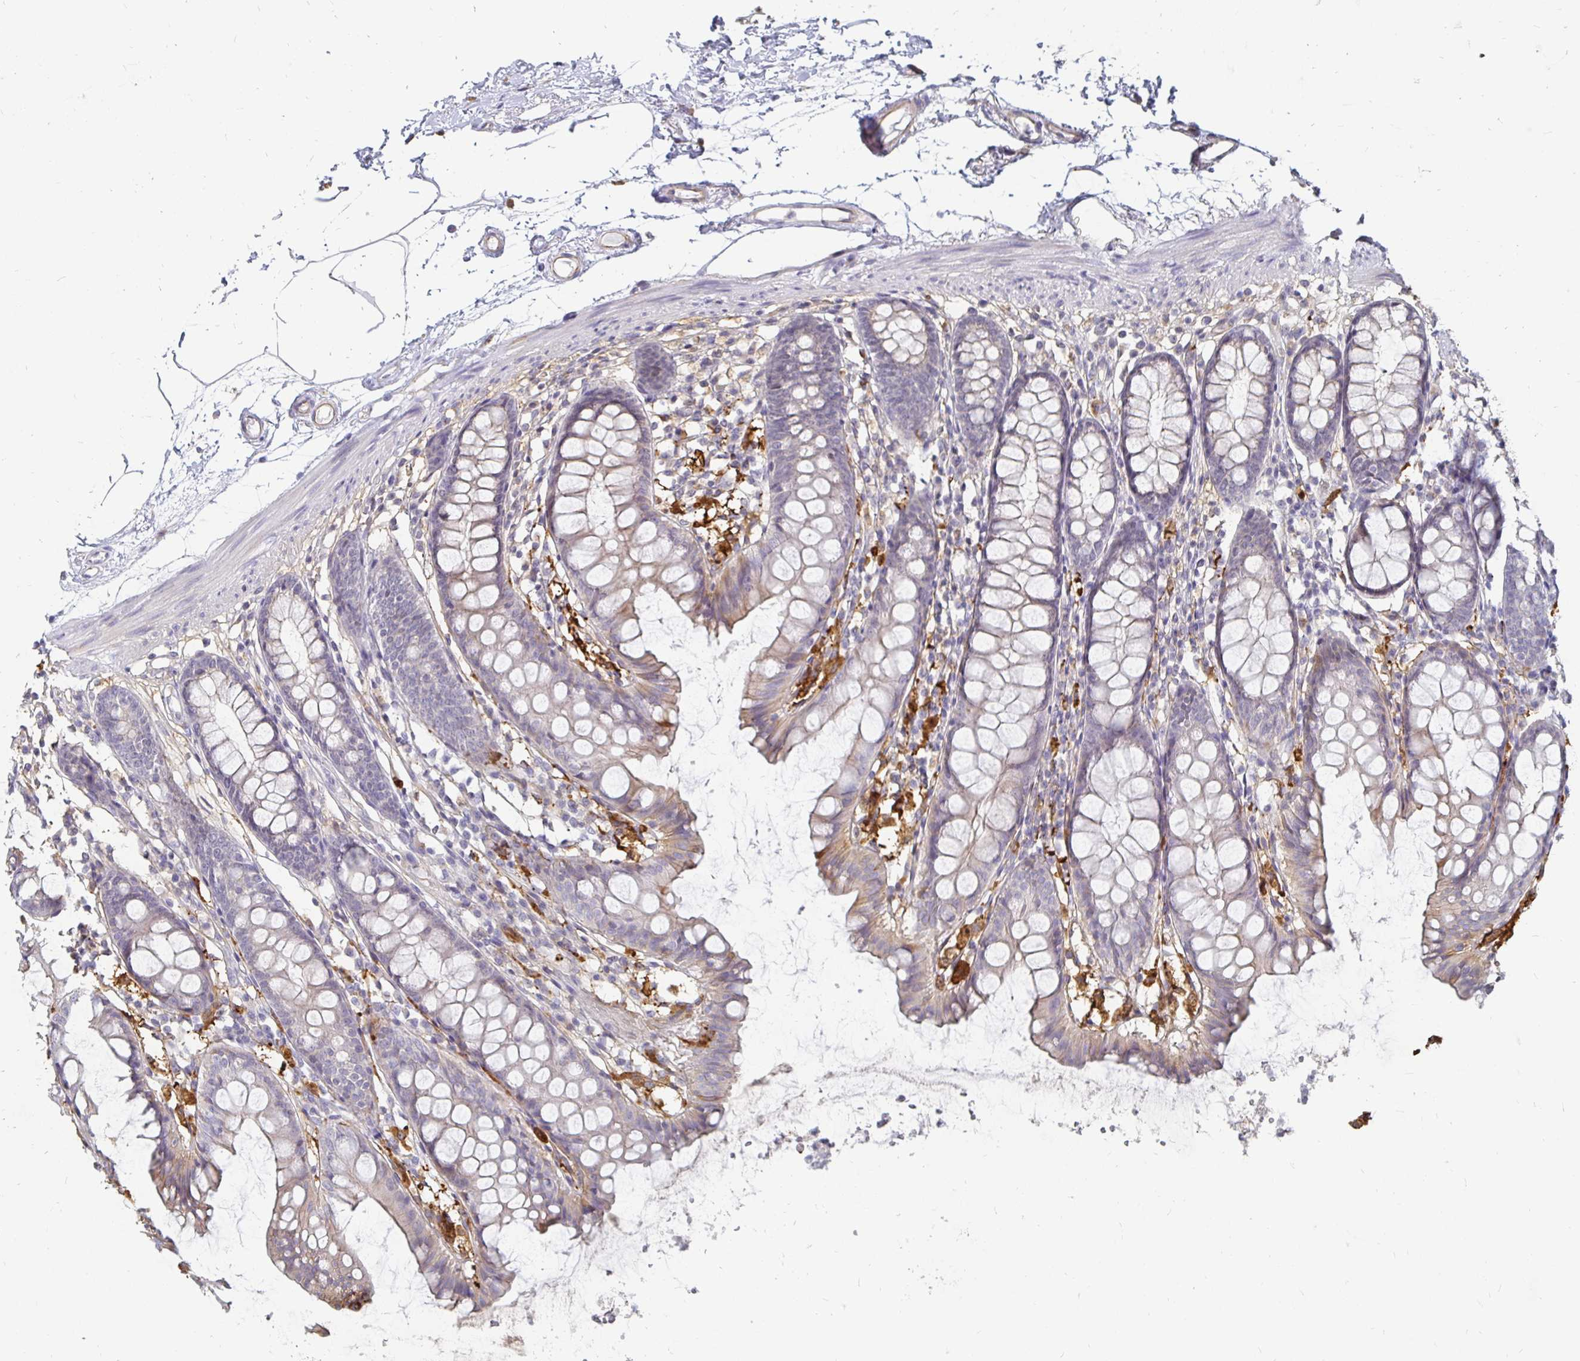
{"staining": {"intensity": "weak", "quantity": "<25%", "location": "cytoplasmic/membranous"}, "tissue": "colon", "cell_type": "Endothelial cells", "image_type": "normal", "snomed": [{"axis": "morphology", "description": "Normal tissue, NOS"}, {"axis": "topography", "description": "Colon"}], "caption": "Immunohistochemical staining of unremarkable human colon displays no significant expression in endothelial cells. (Stains: DAB (3,3'-diaminobenzidine) immunohistochemistry (IHC) with hematoxylin counter stain, Microscopy: brightfield microscopy at high magnification).", "gene": "CCDC85A", "patient": {"sex": "female", "age": 84}}